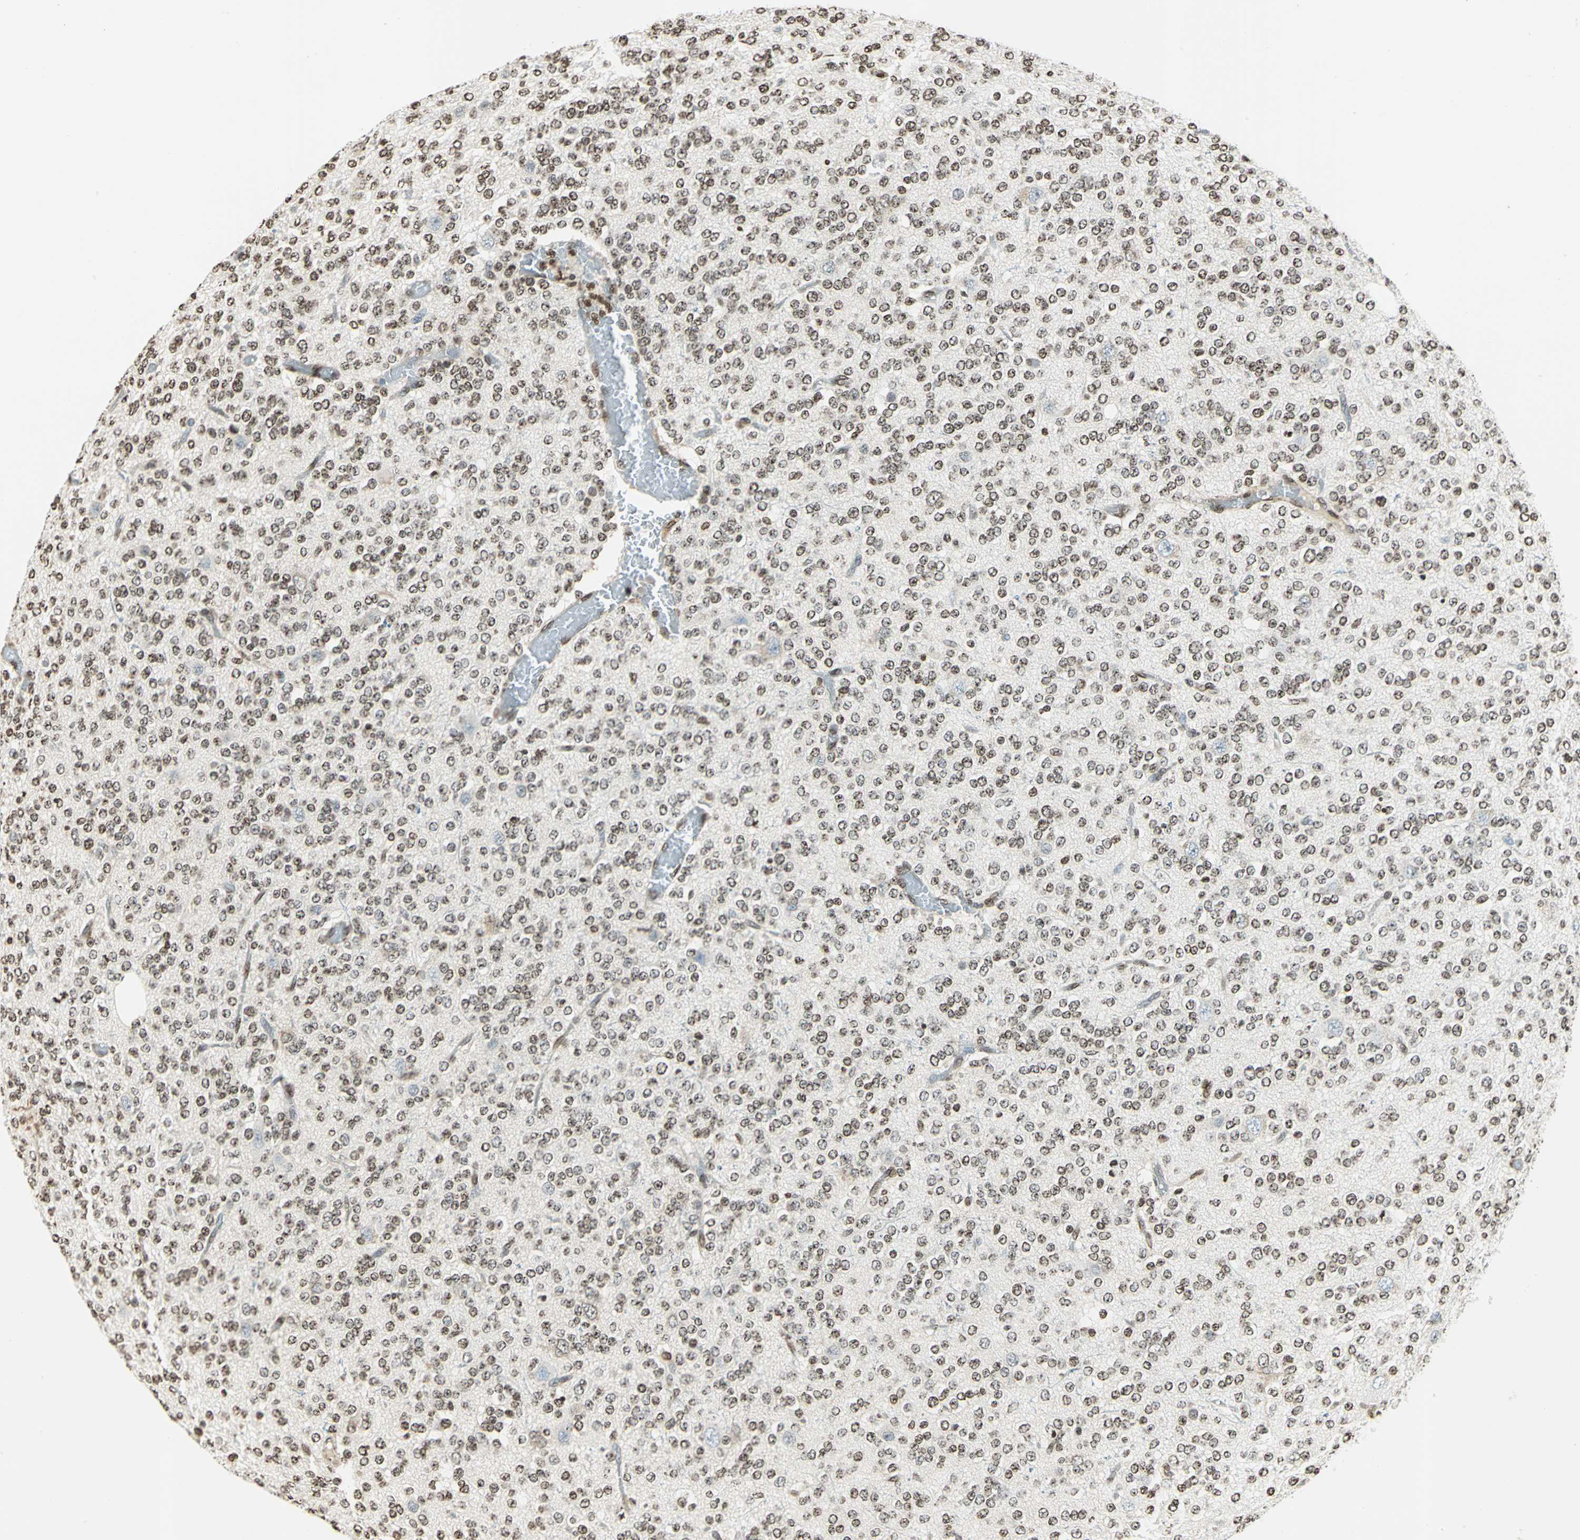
{"staining": {"intensity": "weak", "quantity": "25%-75%", "location": "cytoplasmic/membranous,nuclear"}, "tissue": "glioma", "cell_type": "Tumor cells", "image_type": "cancer", "snomed": [{"axis": "morphology", "description": "Glioma, malignant, Low grade"}, {"axis": "topography", "description": "Brain"}], "caption": "Malignant low-grade glioma stained with a brown dye demonstrates weak cytoplasmic/membranous and nuclear positive positivity in approximately 25%-75% of tumor cells.", "gene": "LGALS3", "patient": {"sex": "male", "age": 38}}